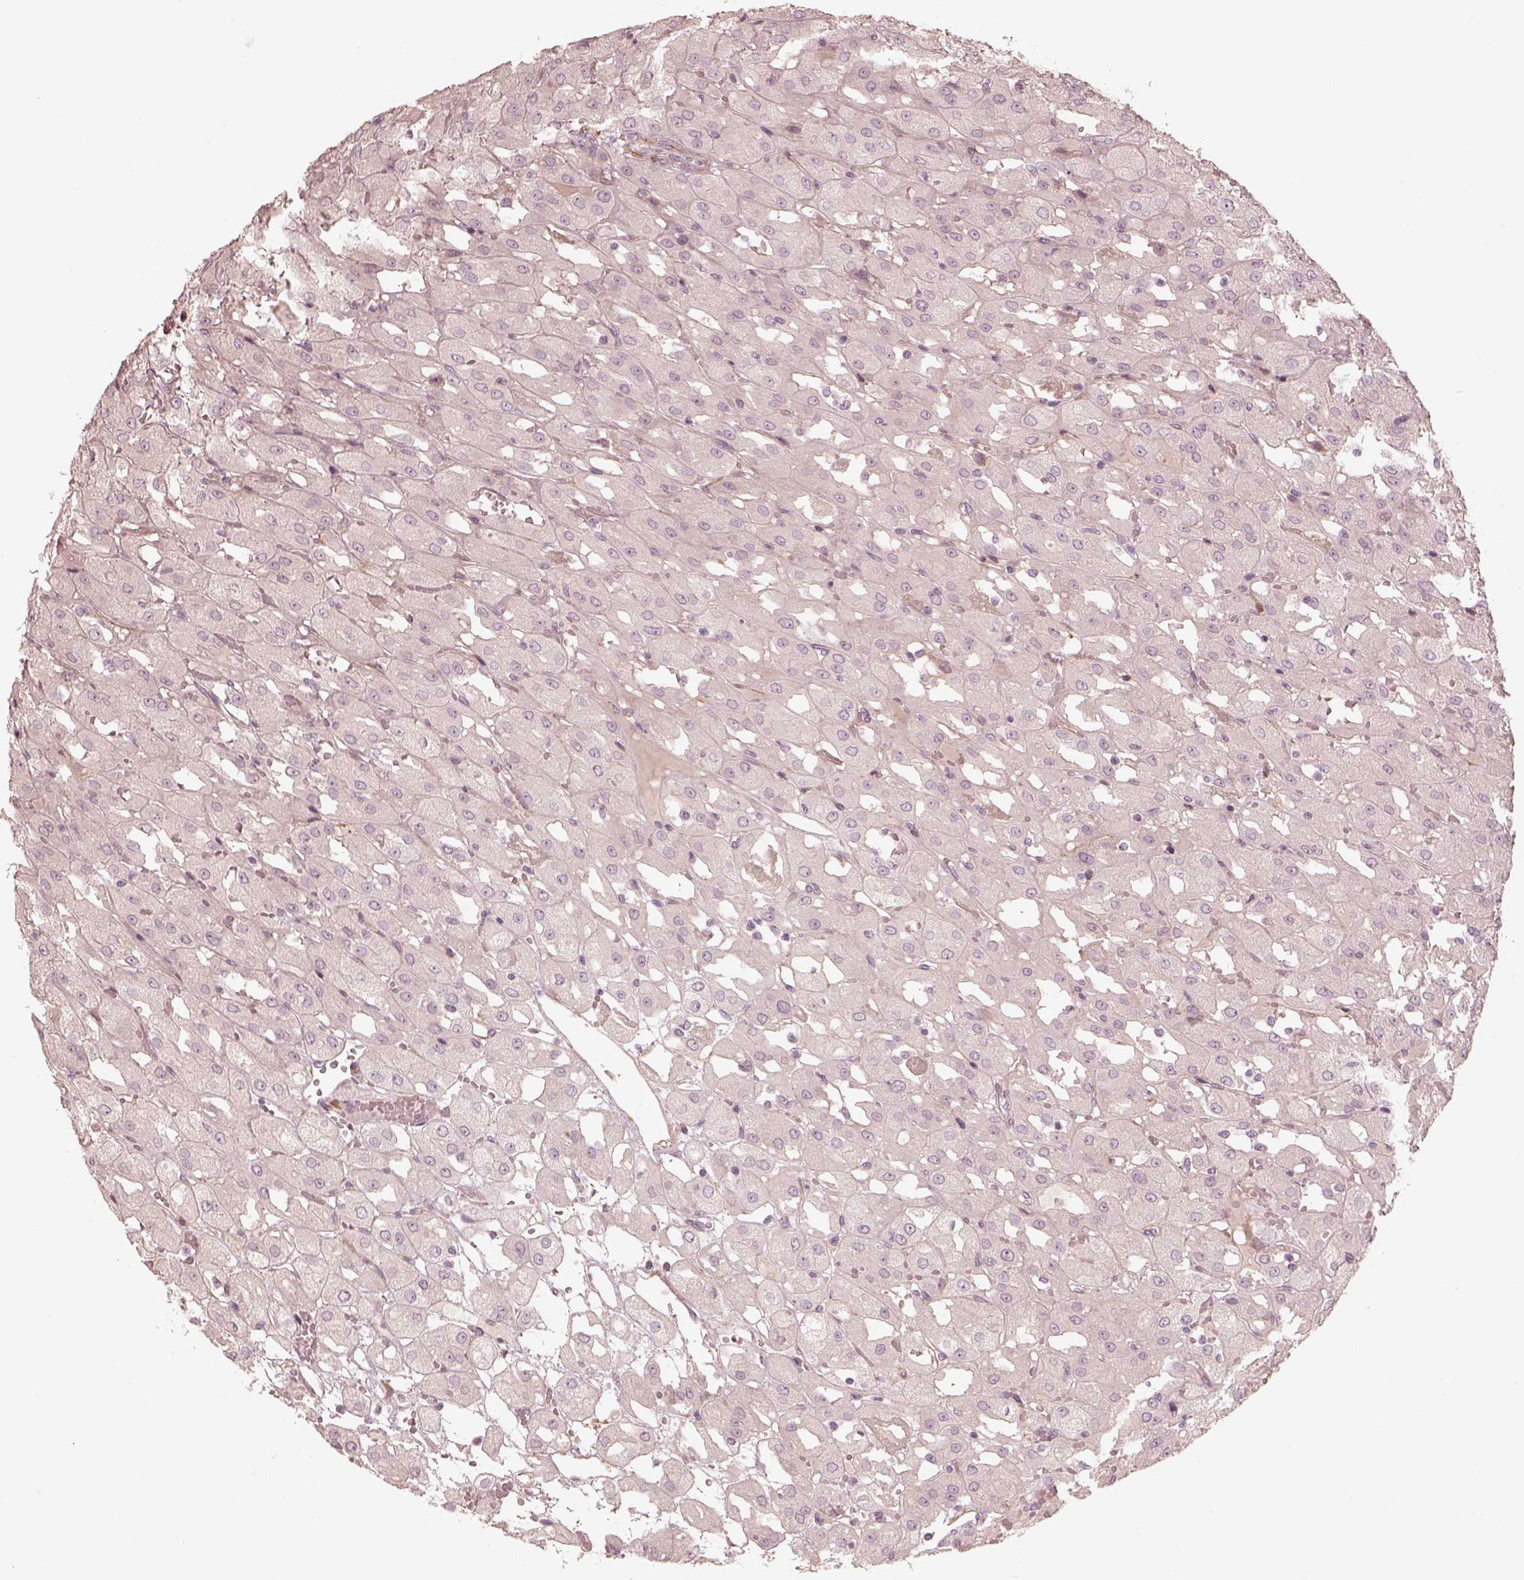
{"staining": {"intensity": "negative", "quantity": "none", "location": "none"}, "tissue": "renal cancer", "cell_type": "Tumor cells", "image_type": "cancer", "snomed": [{"axis": "morphology", "description": "Adenocarcinoma, NOS"}, {"axis": "topography", "description": "Kidney"}], "caption": "Human adenocarcinoma (renal) stained for a protein using IHC exhibits no expression in tumor cells.", "gene": "KCNJ9", "patient": {"sex": "male", "age": 72}}